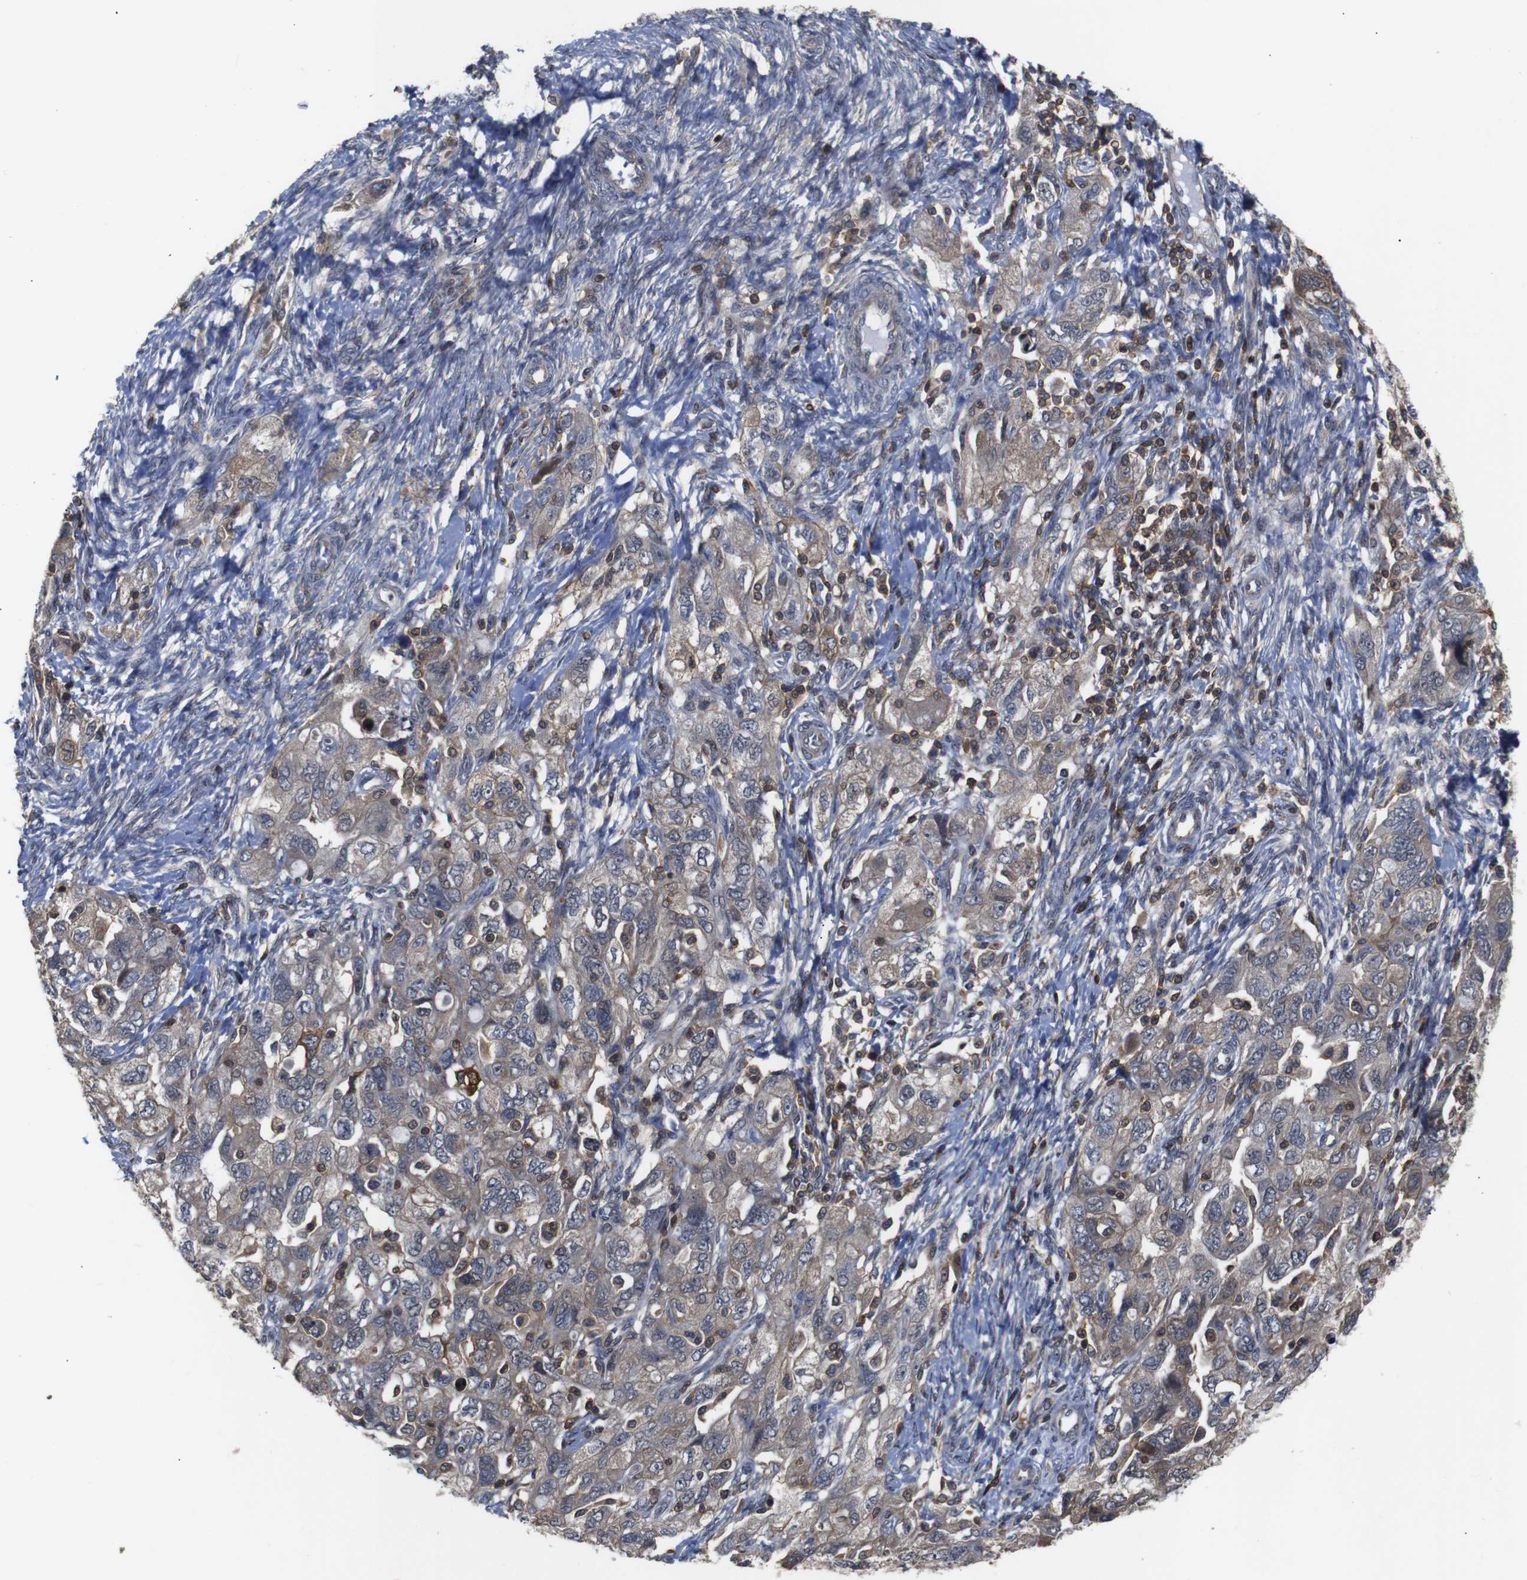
{"staining": {"intensity": "weak", "quantity": "25%-75%", "location": "cytoplasmic/membranous"}, "tissue": "ovarian cancer", "cell_type": "Tumor cells", "image_type": "cancer", "snomed": [{"axis": "morphology", "description": "Carcinoma, NOS"}, {"axis": "morphology", "description": "Cystadenocarcinoma, serous, NOS"}, {"axis": "topography", "description": "Ovary"}], "caption": "Weak cytoplasmic/membranous staining for a protein is present in about 25%-75% of tumor cells of serous cystadenocarcinoma (ovarian) using immunohistochemistry.", "gene": "BRWD3", "patient": {"sex": "female", "age": 69}}